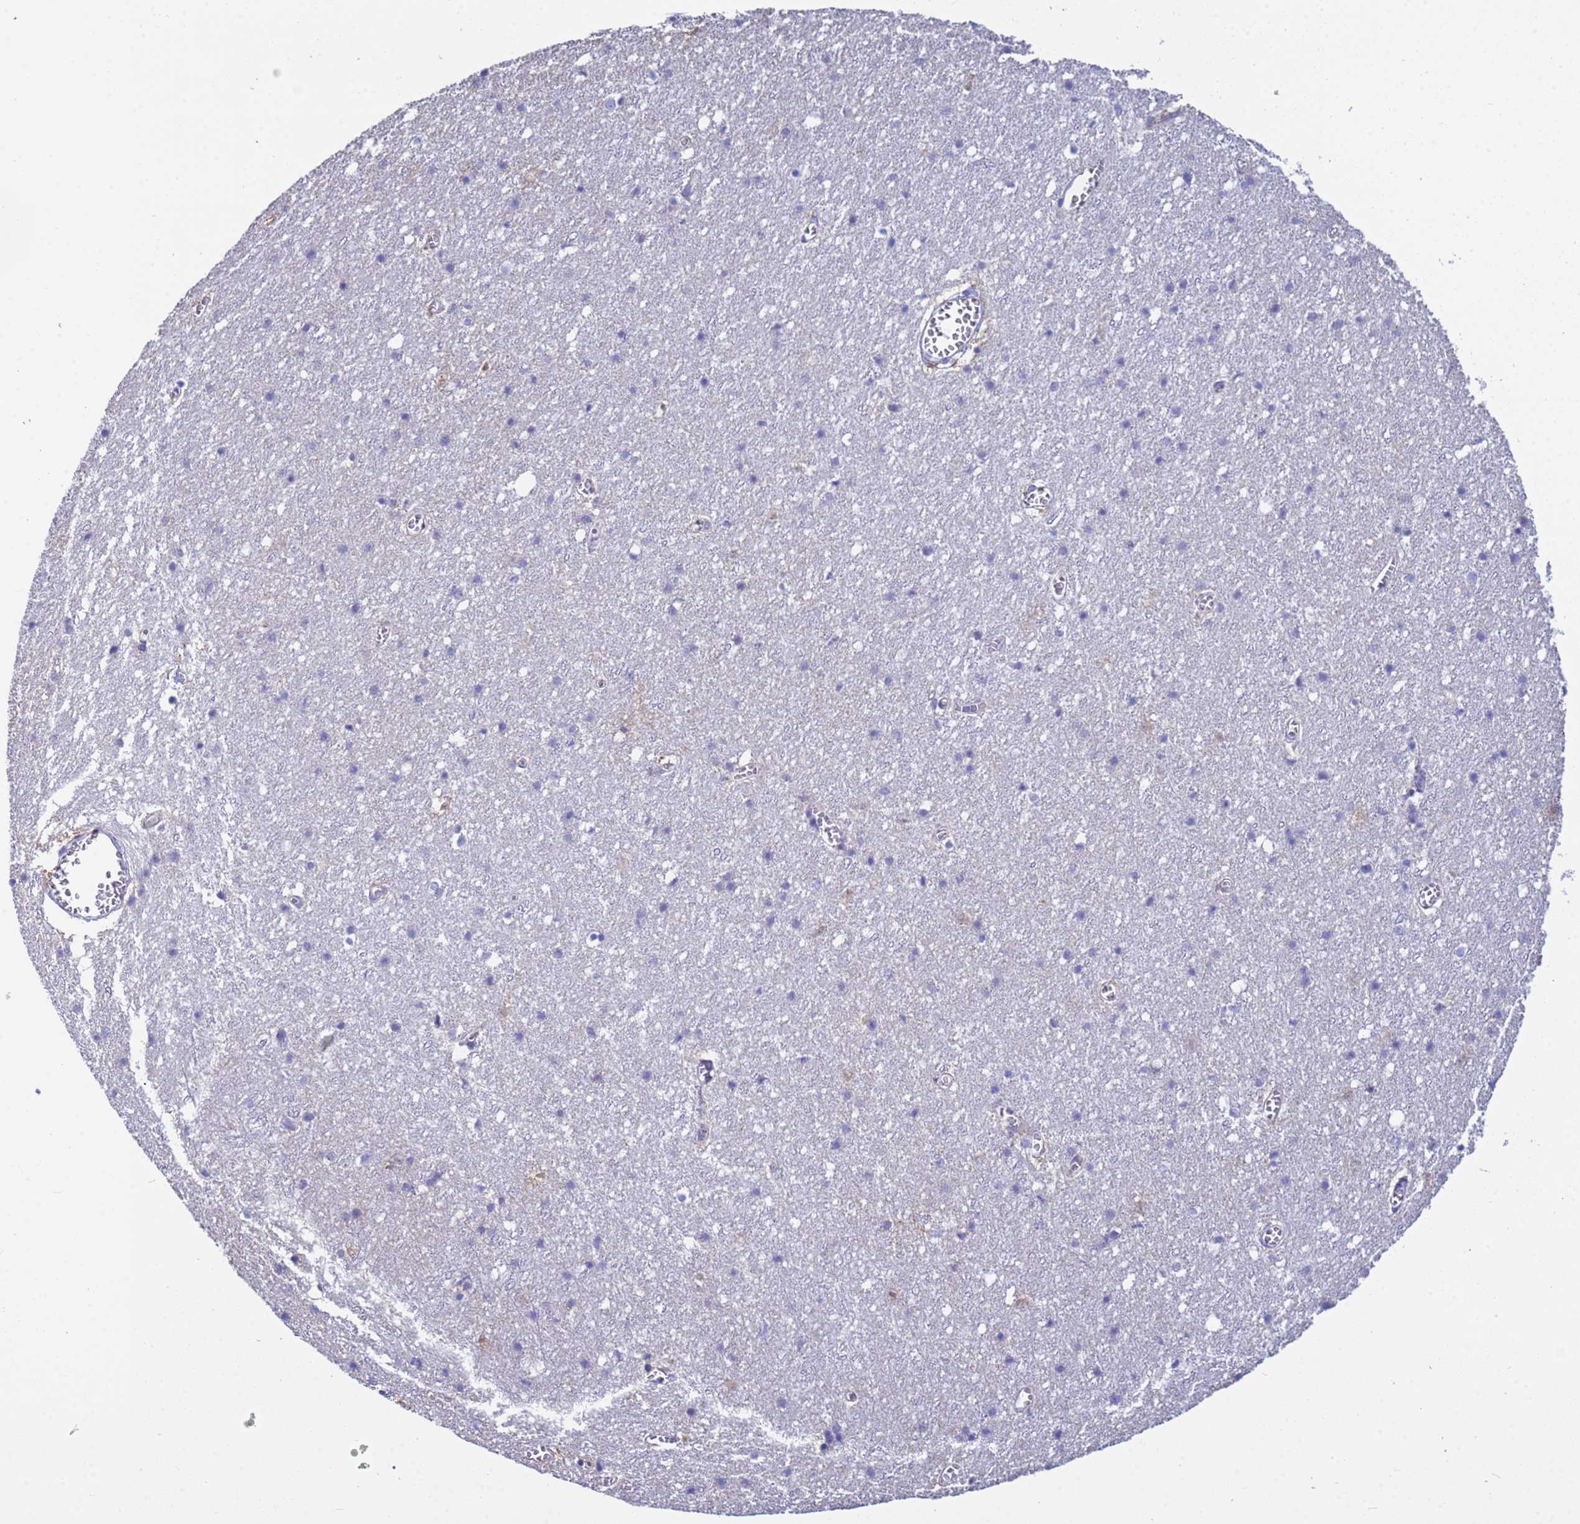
{"staining": {"intensity": "negative", "quantity": "none", "location": "none"}, "tissue": "cerebral cortex", "cell_type": "Endothelial cells", "image_type": "normal", "snomed": [{"axis": "morphology", "description": "Normal tissue, NOS"}, {"axis": "topography", "description": "Cerebral cortex"}], "caption": "This micrograph is of benign cerebral cortex stained with immunohistochemistry to label a protein in brown with the nuclei are counter-stained blue. There is no expression in endothelial cells.", "gene": "PPP6R1", "patient": {"sex": "female", "age": 64}}